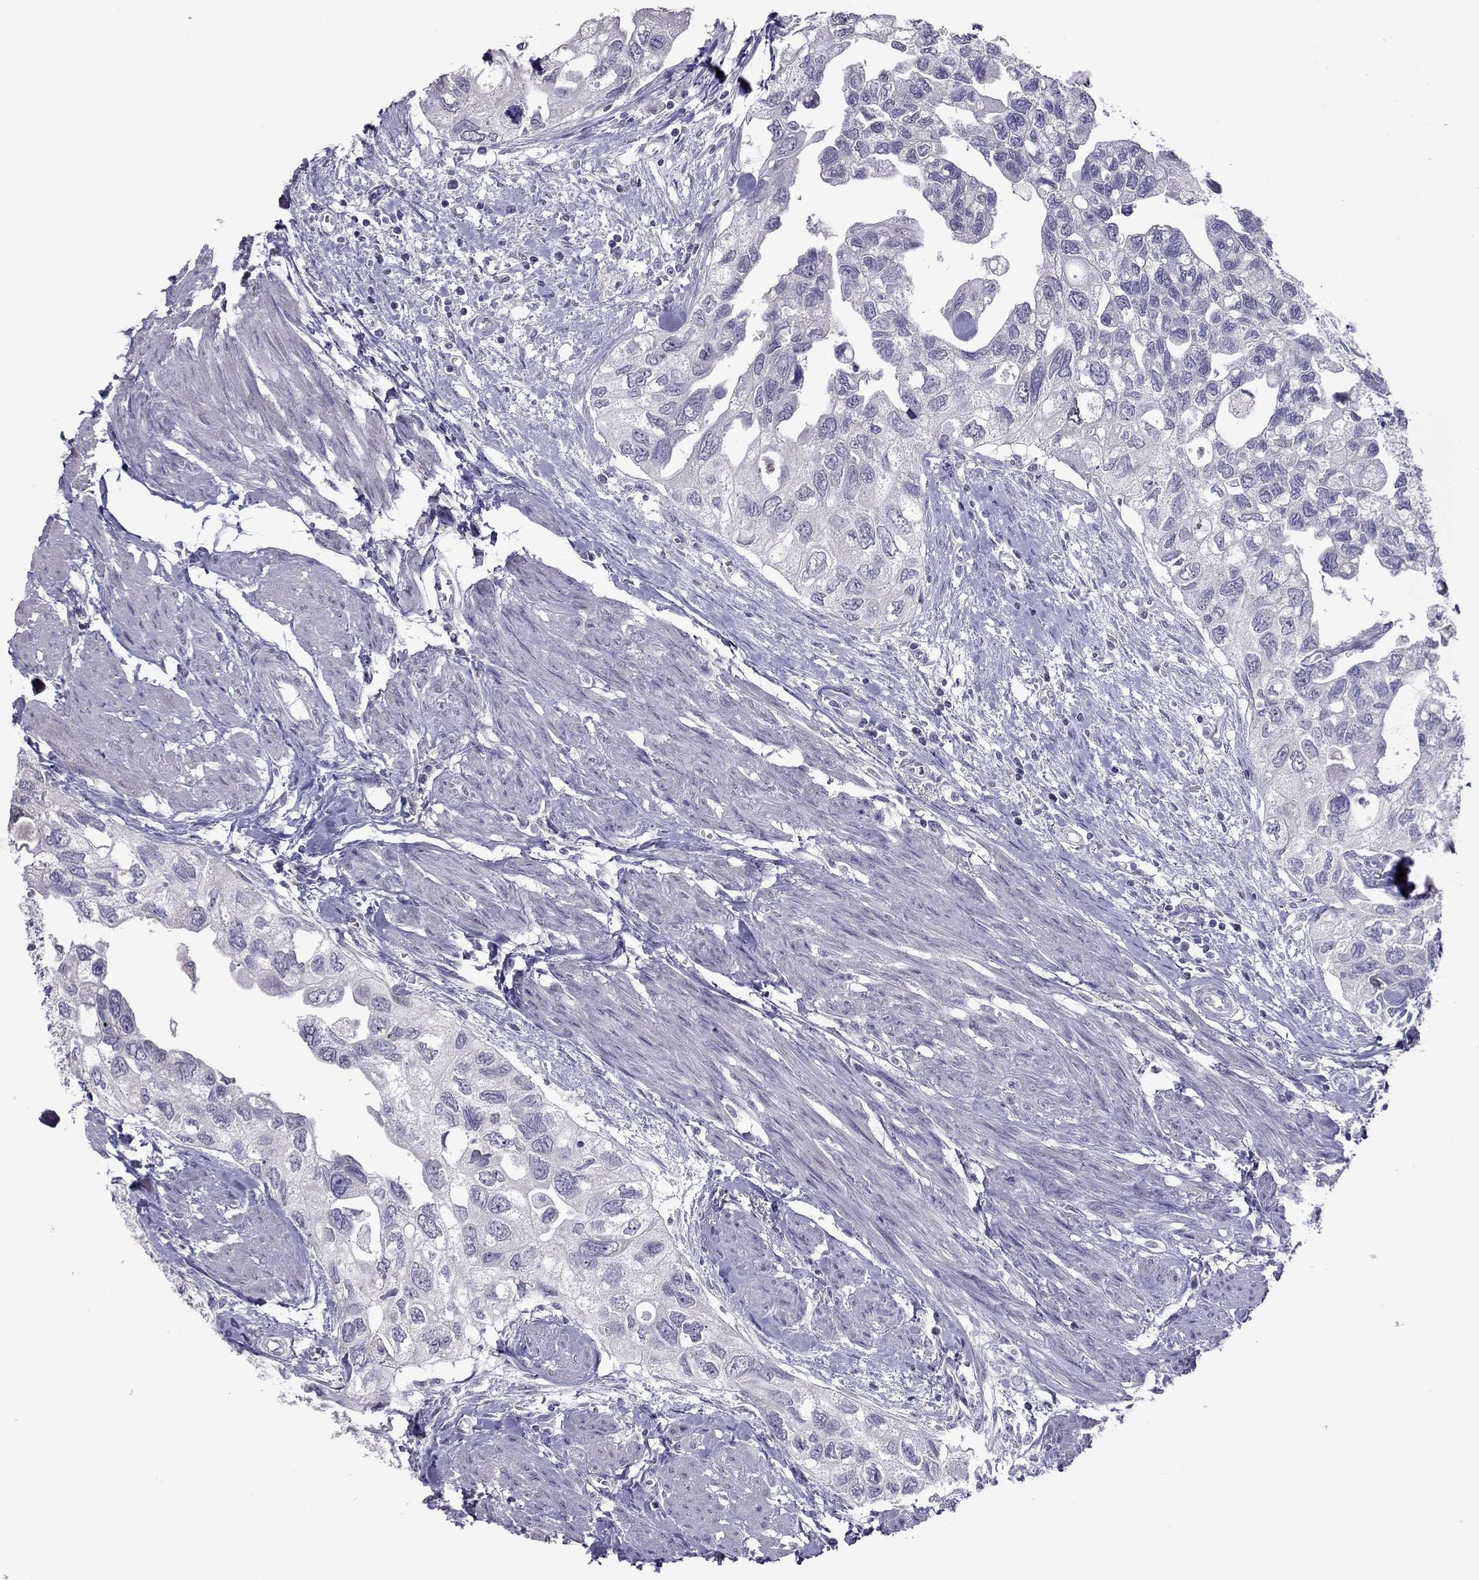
{"staining": {"intensity": "negative", "quantity": "none", "location": "none"}, "tissue": "urothelial cancer", "cell_type": "Tumor cells", "image_type": "cancer", "snomed": [{"axis": "morphology", "description": "Urothelial carcinoma, High grade"}, {"axis": "topography", "description": "Urinary bladder"}], "caption": "High power microscopy photomicrograph of an immunohistochemistry (IHC) histopathology image of urothelial cancer, revealing no significant positivity in tumor cells. (DAB immunohistochemistry (IHC) with hematoxylin counter stain).", "gene": "RGS8", "patient": {"sex": "male", "age": 59}}